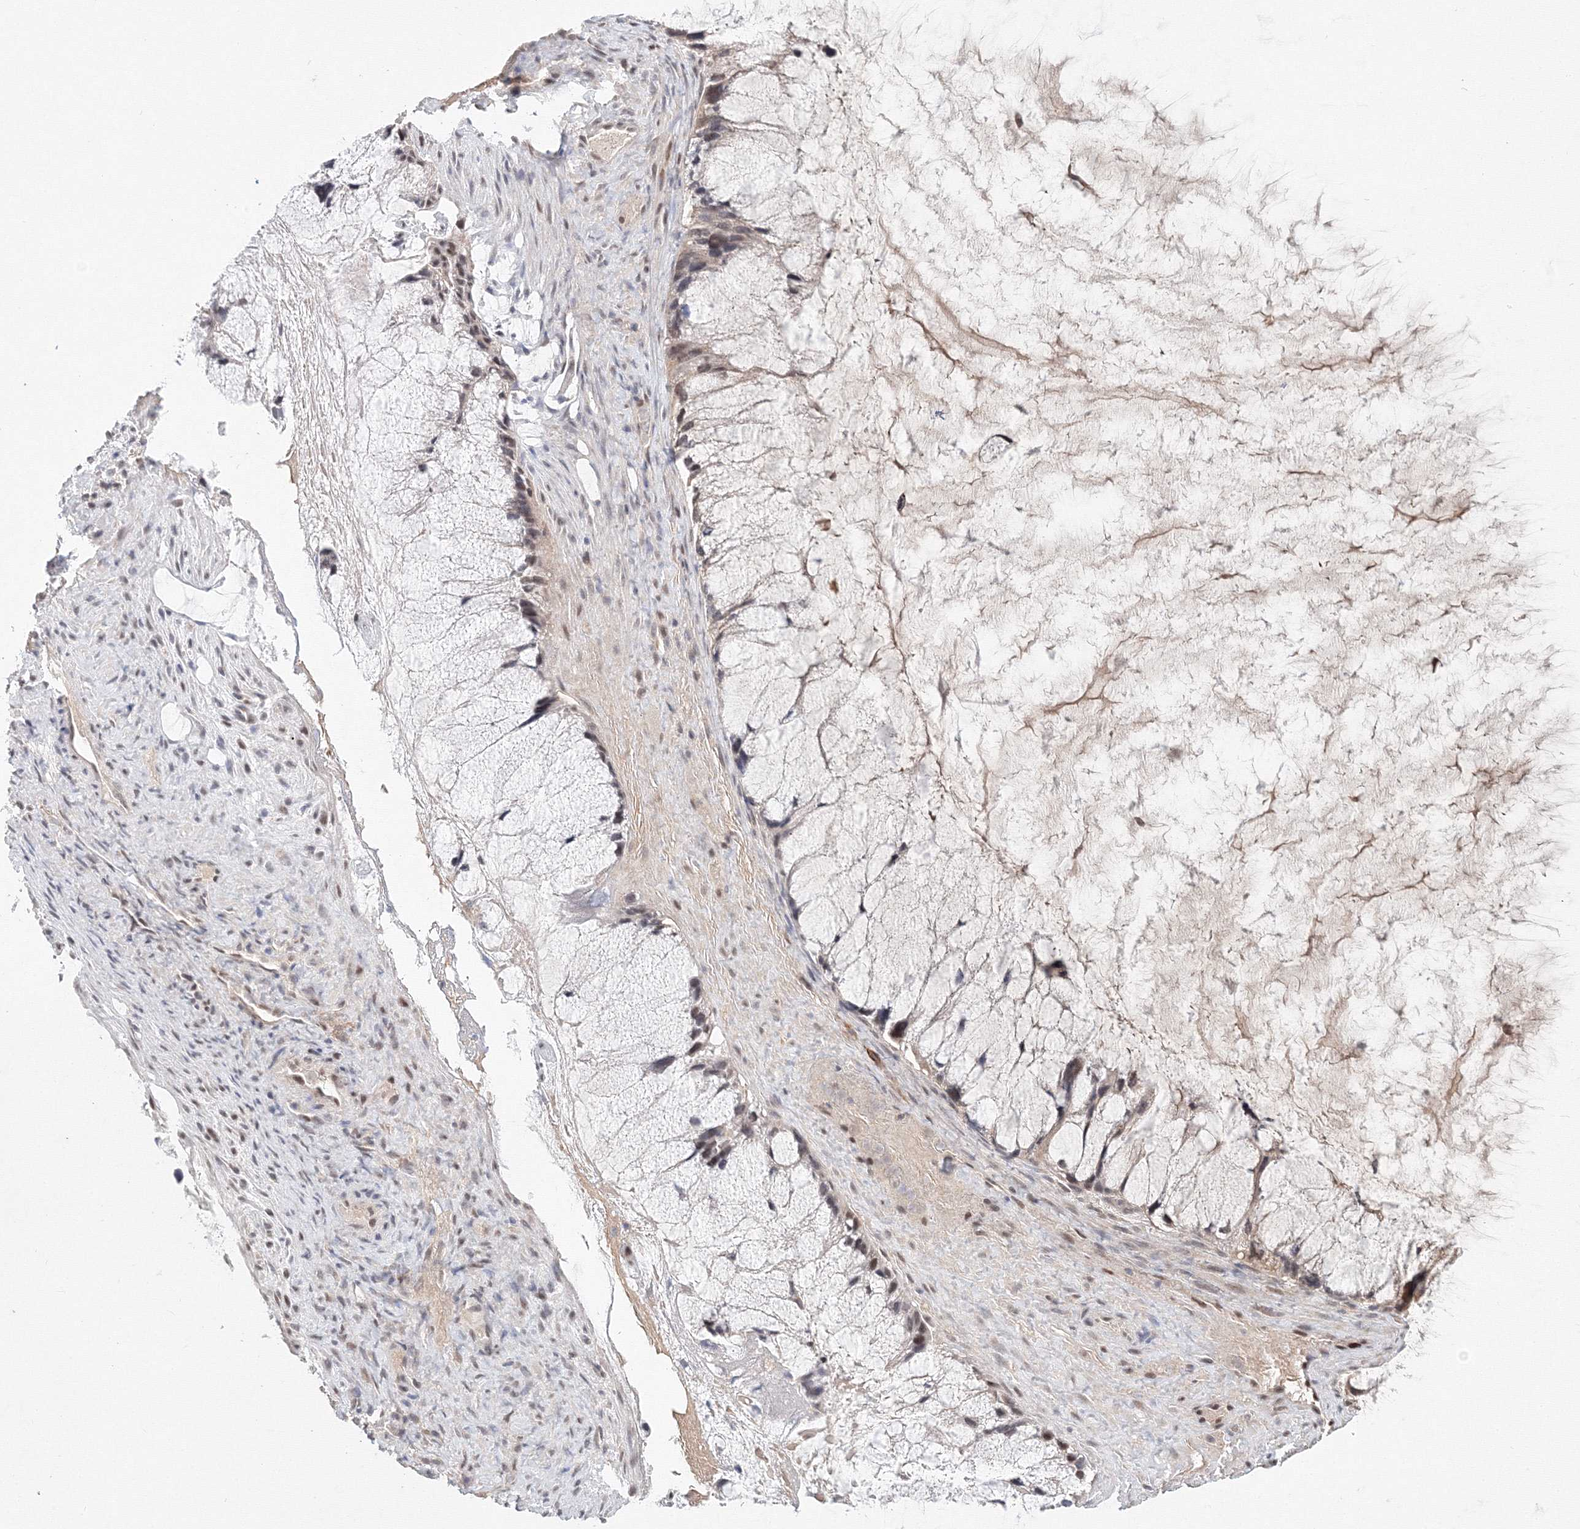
{"staining": {"intensity": "negative", "quantity": "none", "location": "none"}, "tissue": "ovarian cancer", "cell_type": "Tumor cells", "image_type": "cancer", "snomed": [{"axis": "morphology", "description": "Cystadenocarcinoma, mucinous, NOS"}, {"axis": "topography", "description": "Ovary"}], "caption": "A micrograph of human ovarian cancer is negative for staining in tumor cells. Nuclei are stained in blue.", "gene": "IWS1", "patient": {"sex": "female", "age": 37}}